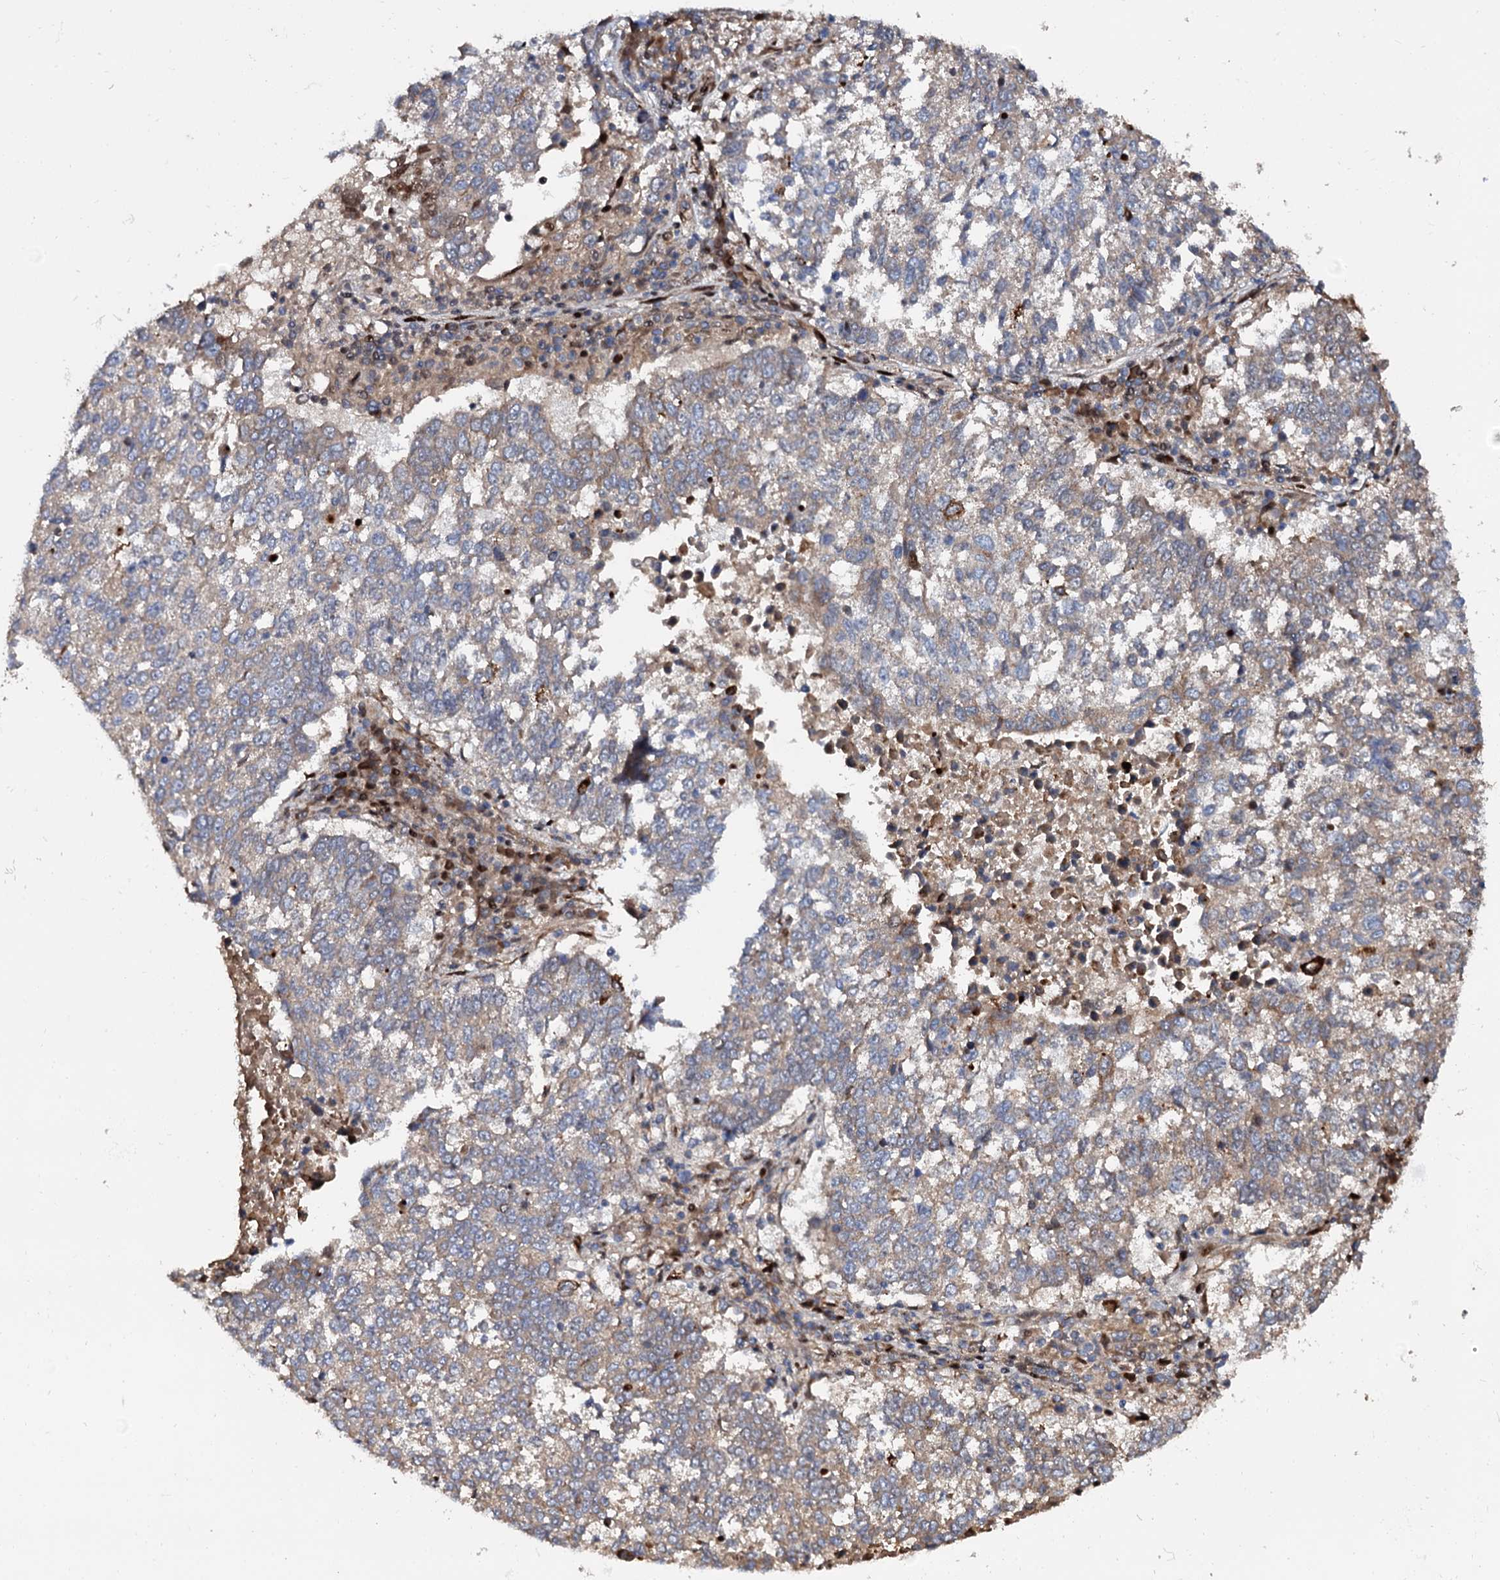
{"staining": {"intensity": "weak", "quantity": ">75%", "location": "cytoplasmic/membranous"}, "tissue": "lung cancer", "cell_type": "Tumor cells", "image_type": "cancer", "snomed": [{"axis": "morphology", "description": "Squamous cell carcinoma, NOS"}, {"axis": "topography", "description": "Lung"}], "caption": "Lung cancer (squamous cell carcinoma) stained for a protein demonstrates weak cytoplasmic/membranous positivity in tumor cells.", "gene": "ISM2", "patient": {"sex": "male", "age": 73}}